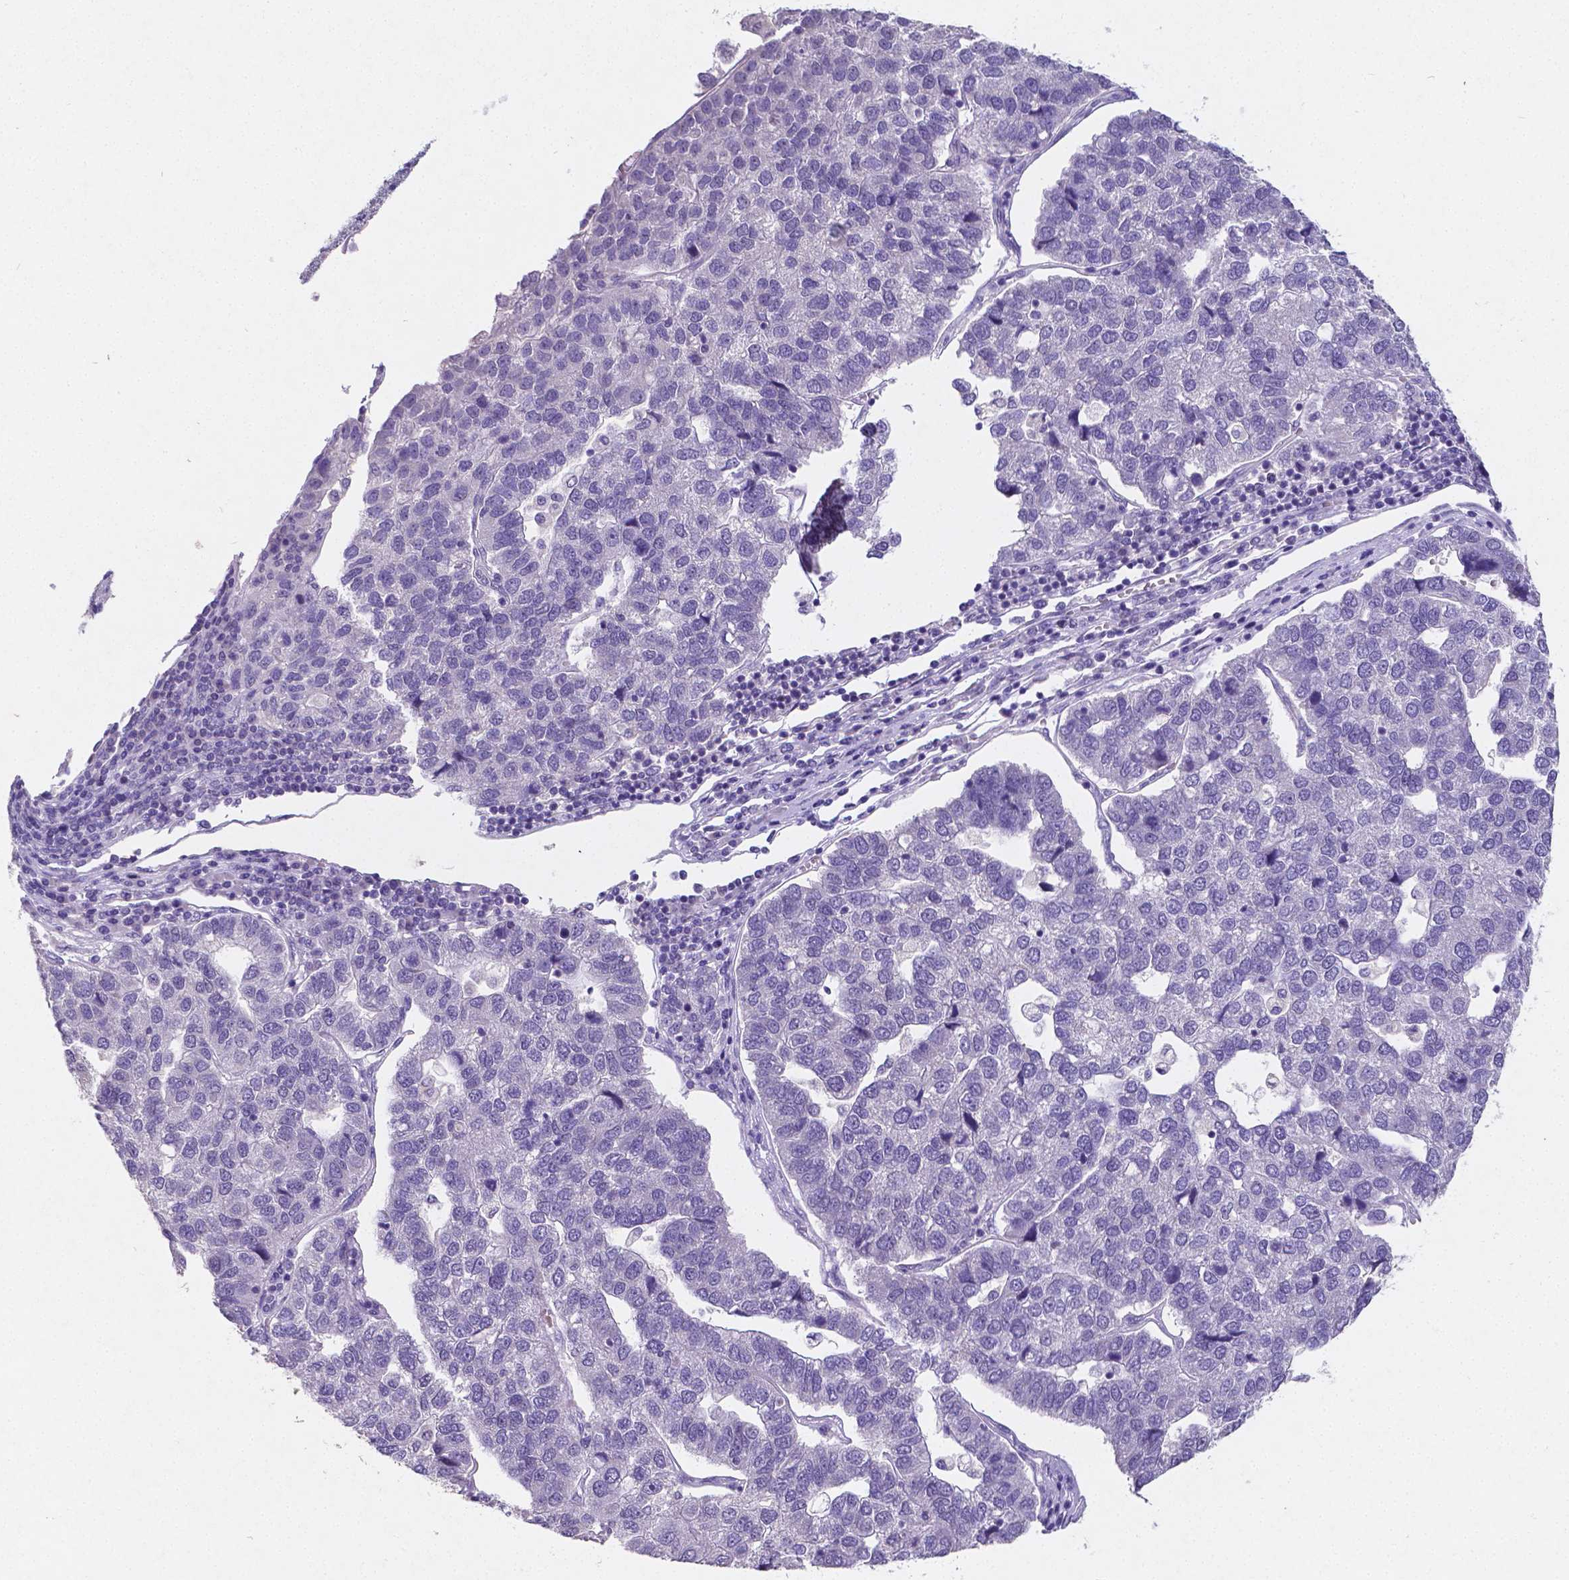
{"staining": {"intensity": "negative", "quantity": "none", "location": "none"}, "tissue": "pancreatic cancer", "cell_type": "Tumor cells", "image_type": "cancer", "snomed": [{"axis": "morphology", "description": "Adenocarcinoma, NOS"}, {"axis": "topography", "description": "Pancreas"}], "caption": "Micrograph shows no protein positivity in tumor cells of pancreatic cancer (adenocarcinoma) tissue.", "gene": "SATB2", "patient": {"sex": "female", "age": 61}}